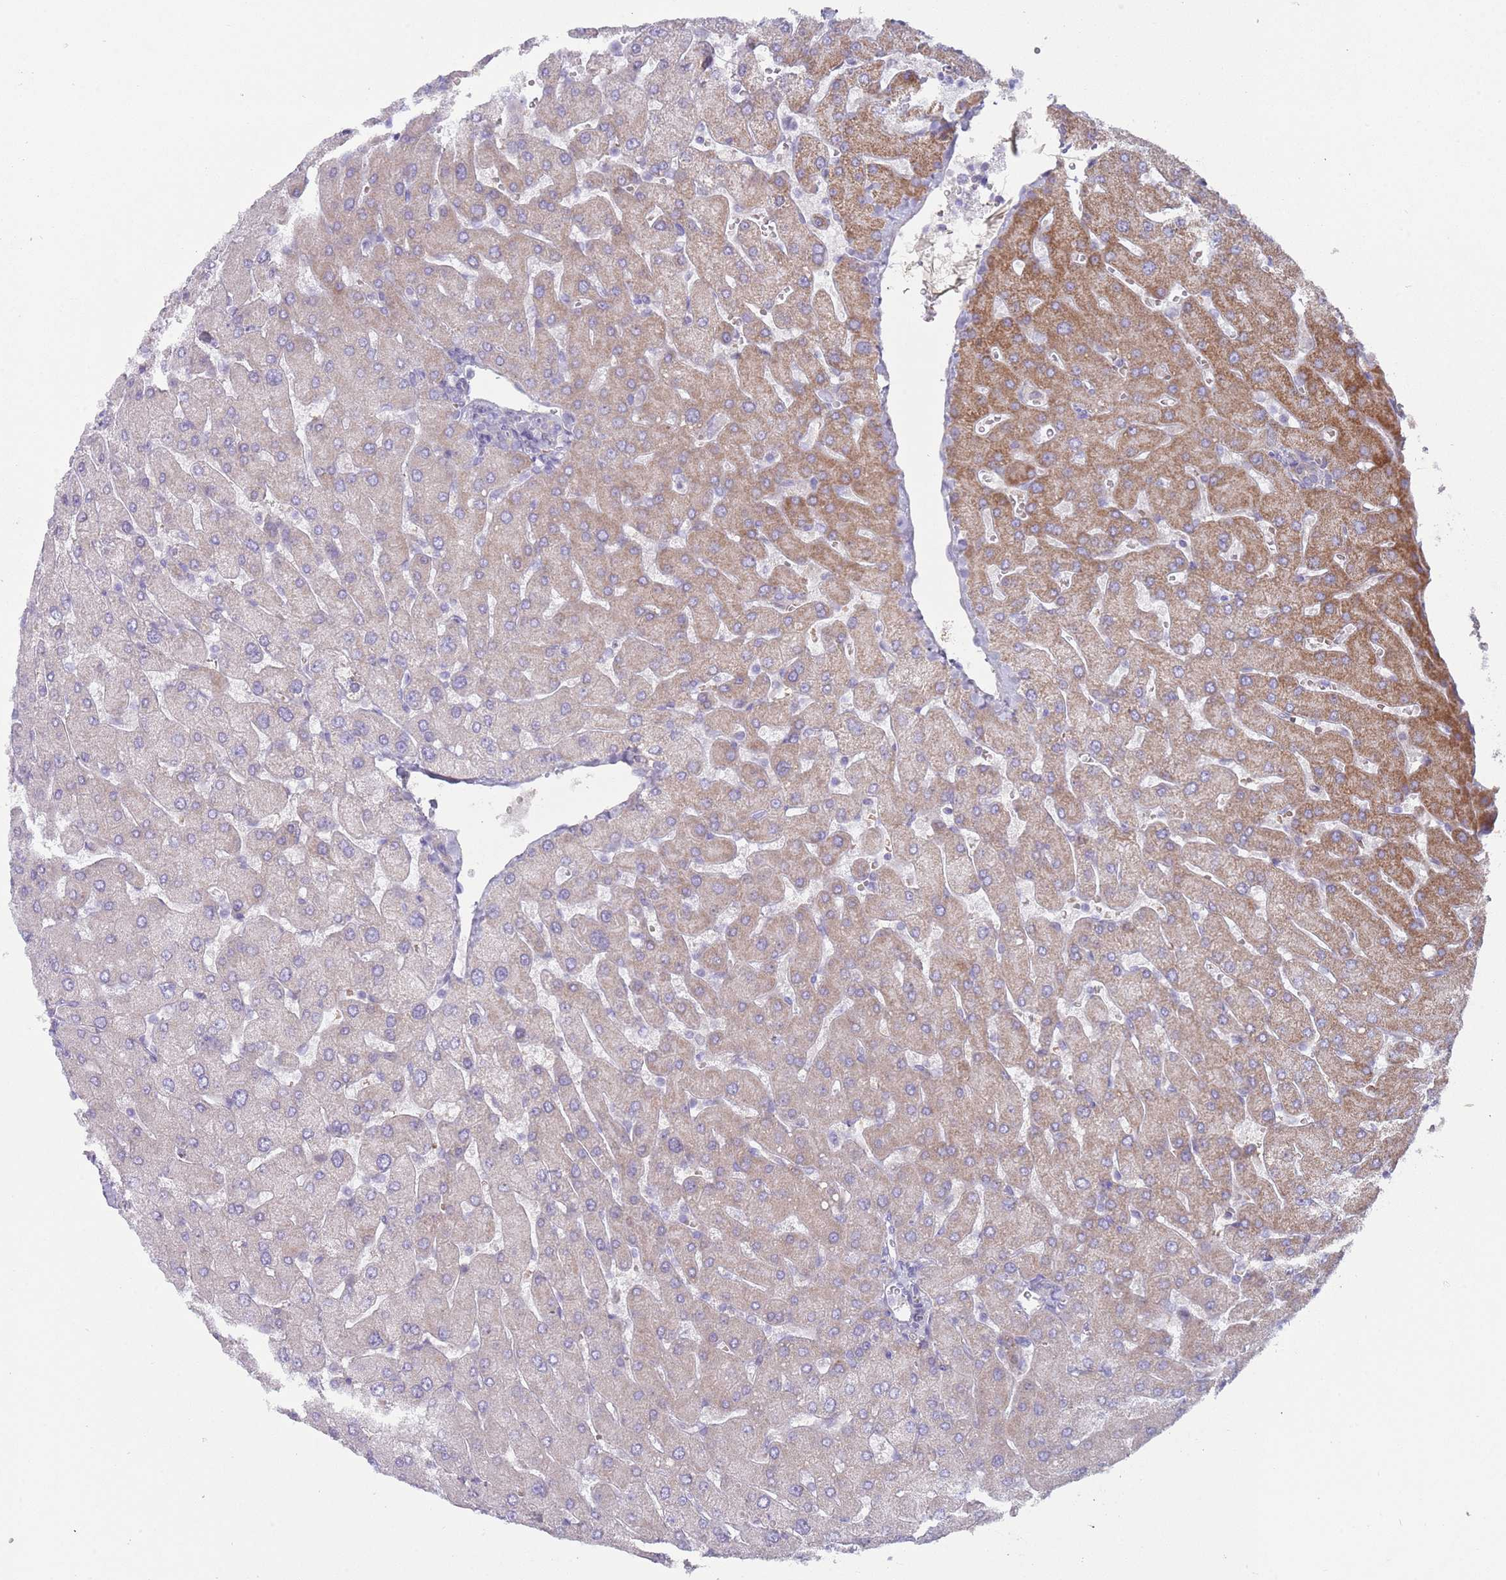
{"staining": {"intensity": "negative", "quantity": "none", "location": "none"}, "tissue": "liver", "cell_type": "Cholangiocytes", "image_type": "normal", "snomed": [{"axis": "morphology", "description": "Normal tissue, NOS"}, {"axis": "topography", "description": "Liver"}], "caption": "DAB immunohistochemical staining of benign liver demonstrates no significant positivity in cholangiocytes.", "gene": "PRAC1", "patient": {"sex": "male", "age": 55}}